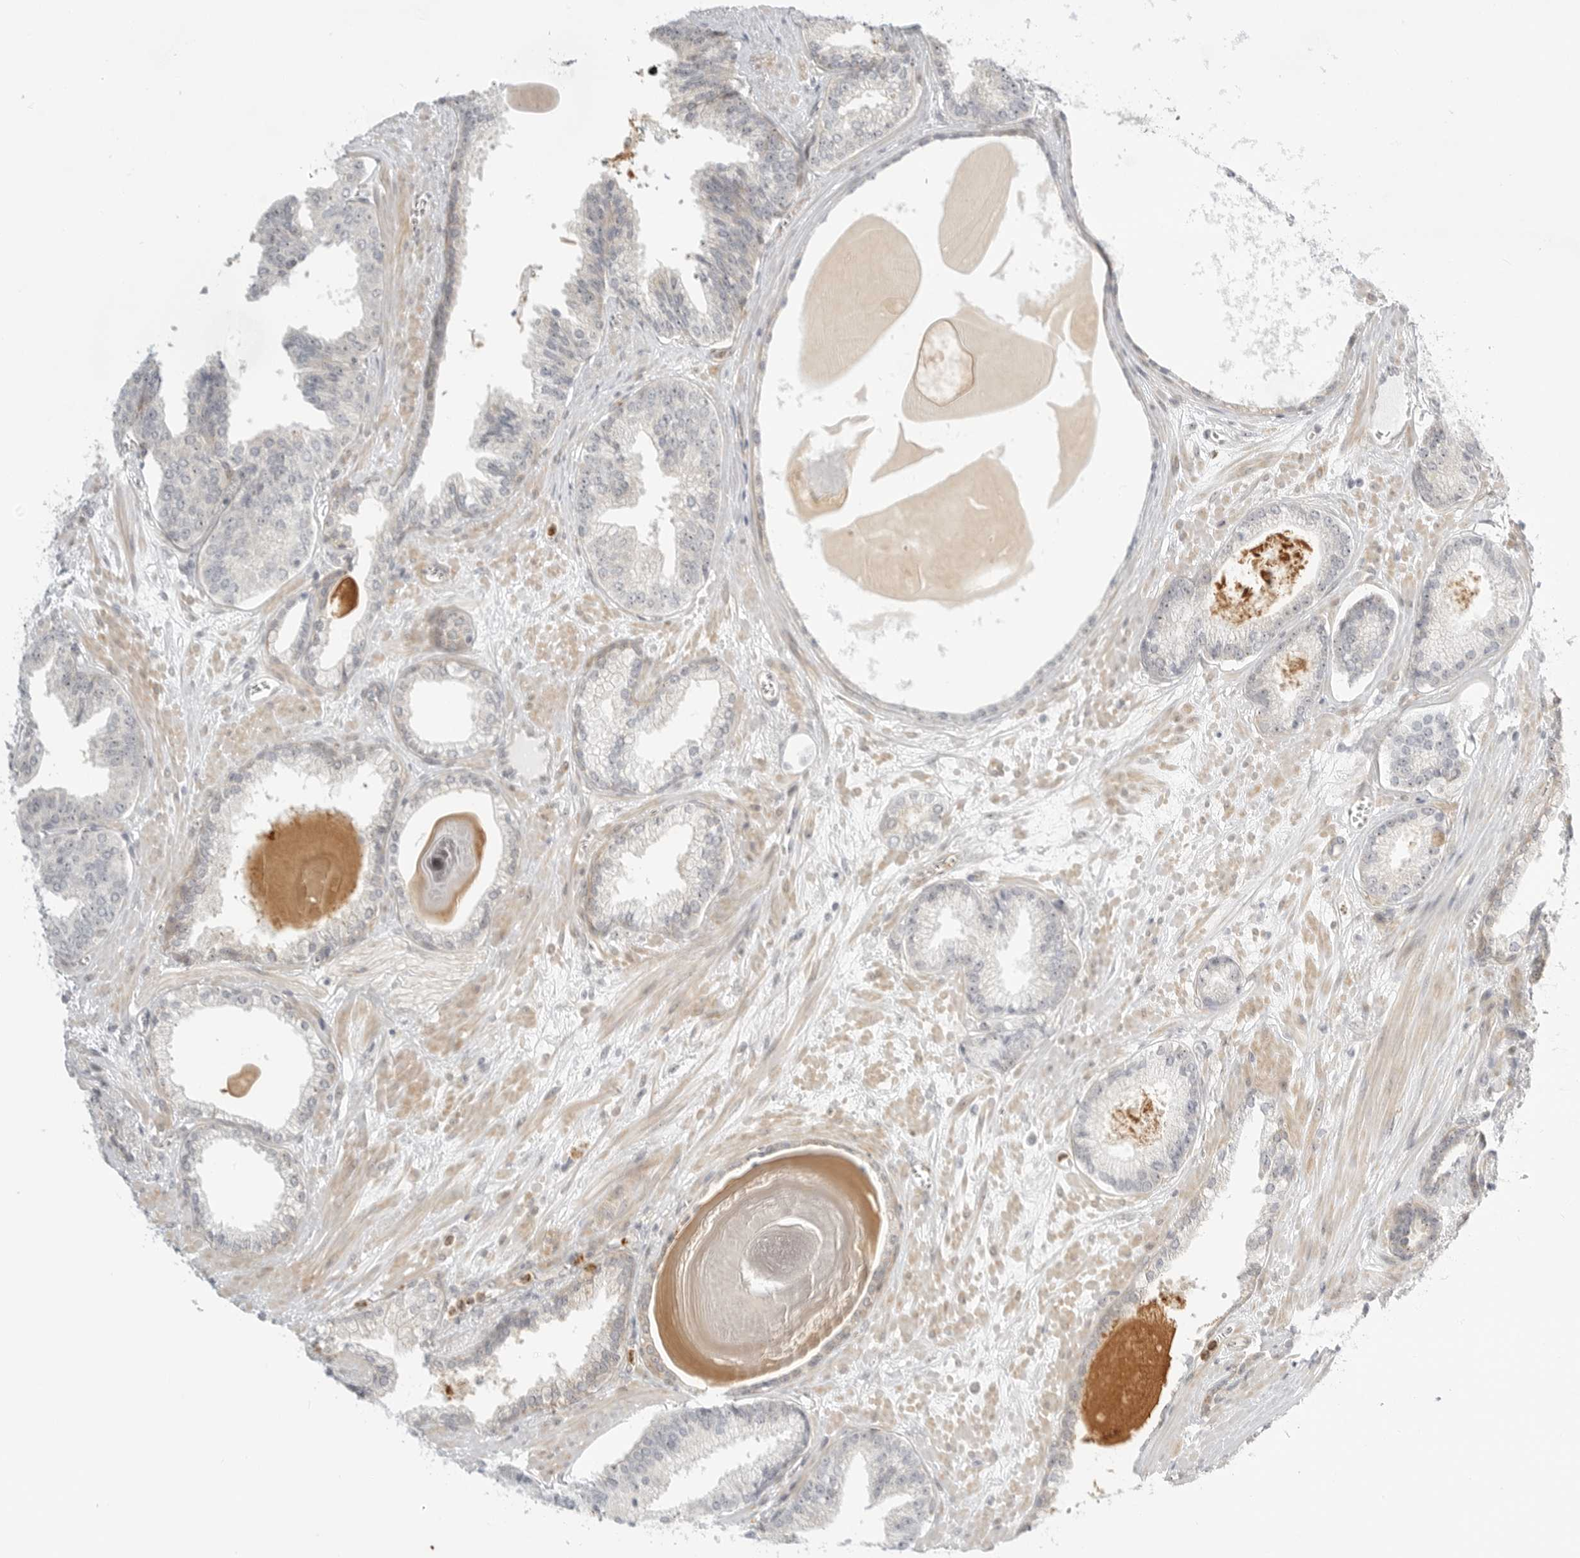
{"staining": {"intensity": "weak", "quantity": "25%-75%", "location": "nuclear"}, "tissue": "prostate cancer", "cell_type": "Tumor cells", "image_type": "cancer", "snomed": [{"axis": "morphology", "description": "Adenocarcinoma, Low grade"}, {"axis": "topography", "description": "Prostate"}], "caption": "Brown immunohistochemical staining in human prostate cancer (low-grade adenocarcinoma) exhibits weak nuclear expression in about 25%-75% of tumor cells.", "gene": "DSCC1", "patient": {"sex": "male", "age": 70}}